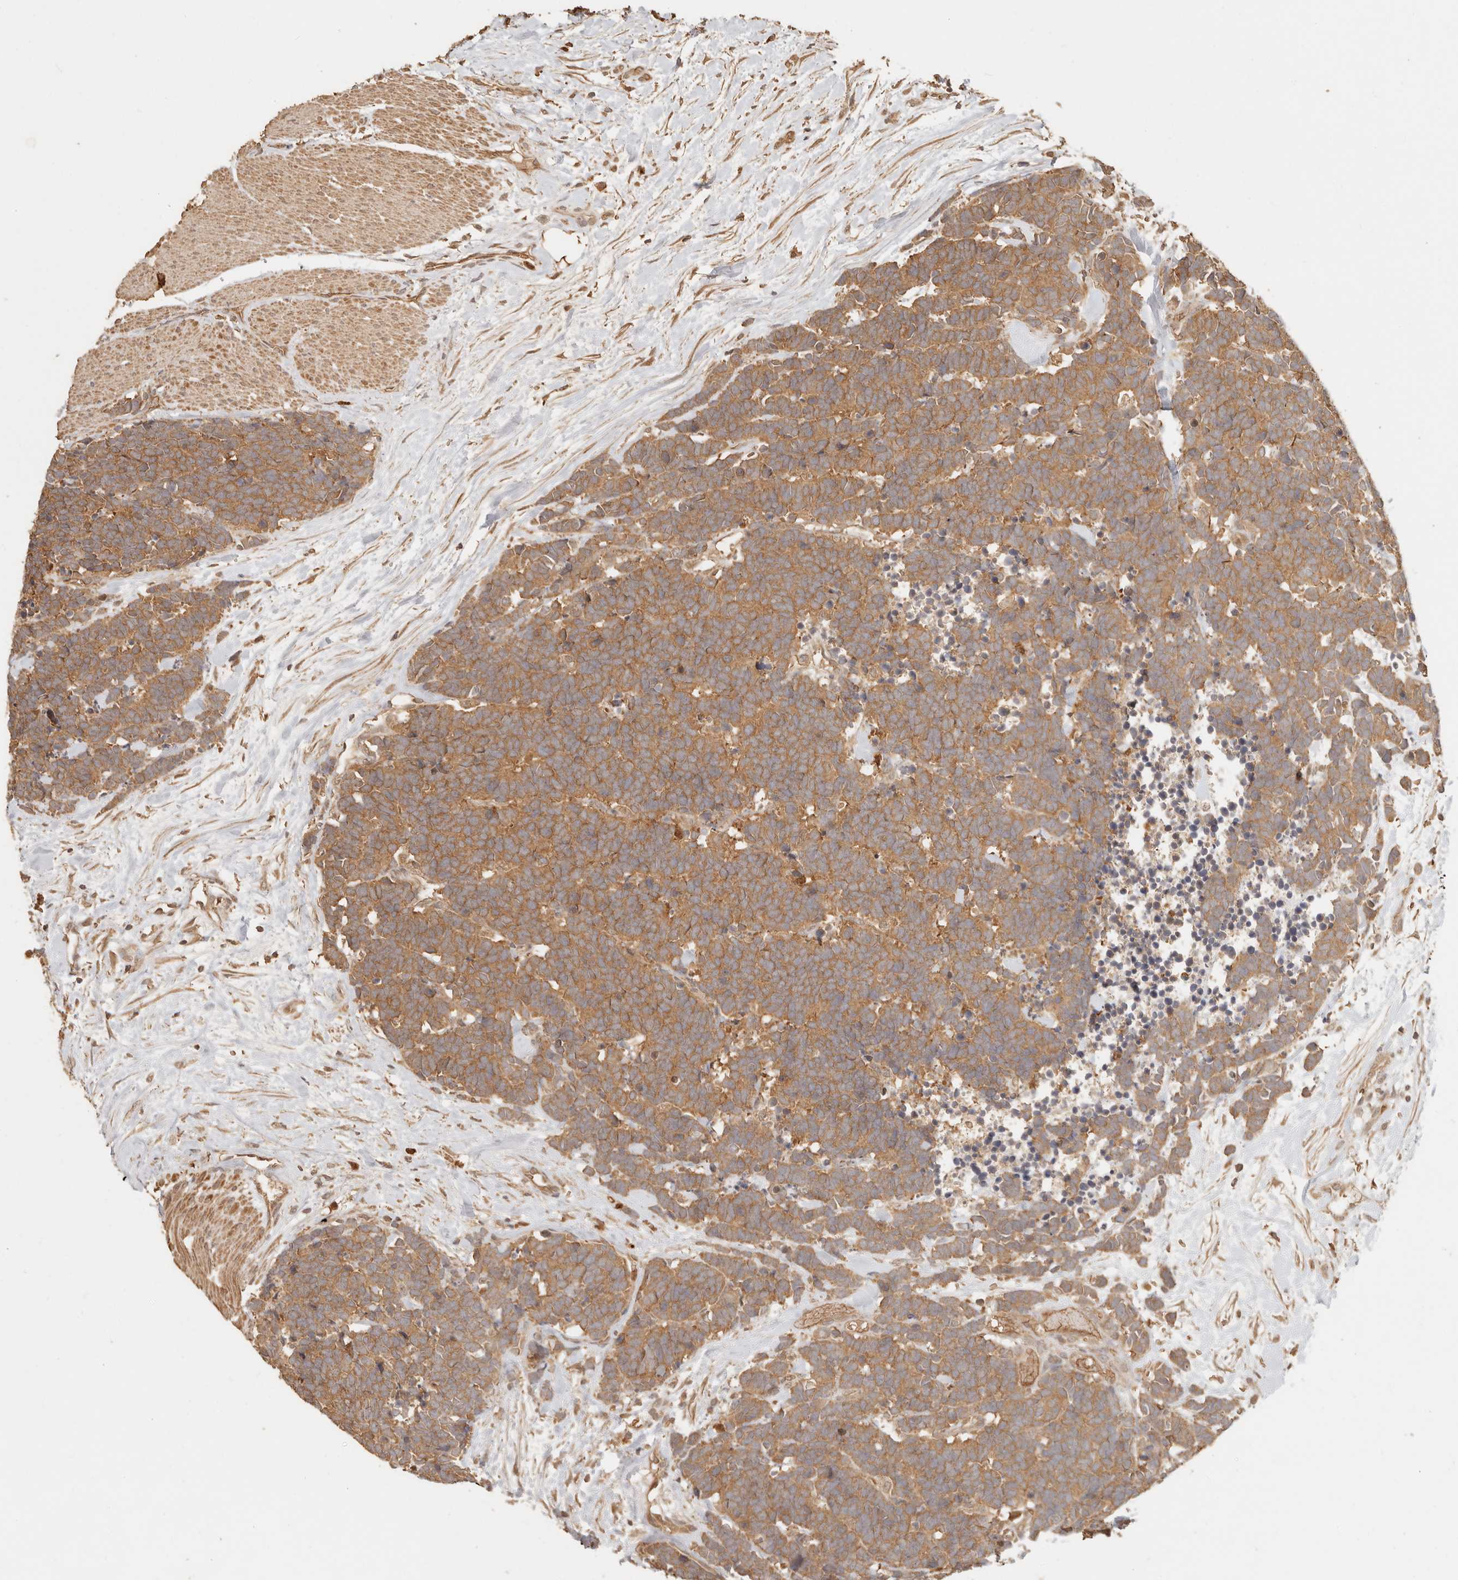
{"staining": {"intensity": "moderate", "quantity": ">75%", "location": "cytoplasmic/membranous"}, "tissue": "carcinoid", "cell_type": "Tumor cells", "image_type": "cancer", "snomed": [{"axis": "morphology", "description": "Carcinoma, NOS"}, {"axis": "morphology", "description": "Carcinoid, malignant, NOS"}, {"axis": "topography", "description": "Urinary bladder"}], "caption": "Tumor cells show medium levels of moderate cytoplasmic/membranous staining in approximately >75% of cells in carcinoid (malignant).", "gene": "INTS11", "patient": {"sex": "male", "age": 57}}